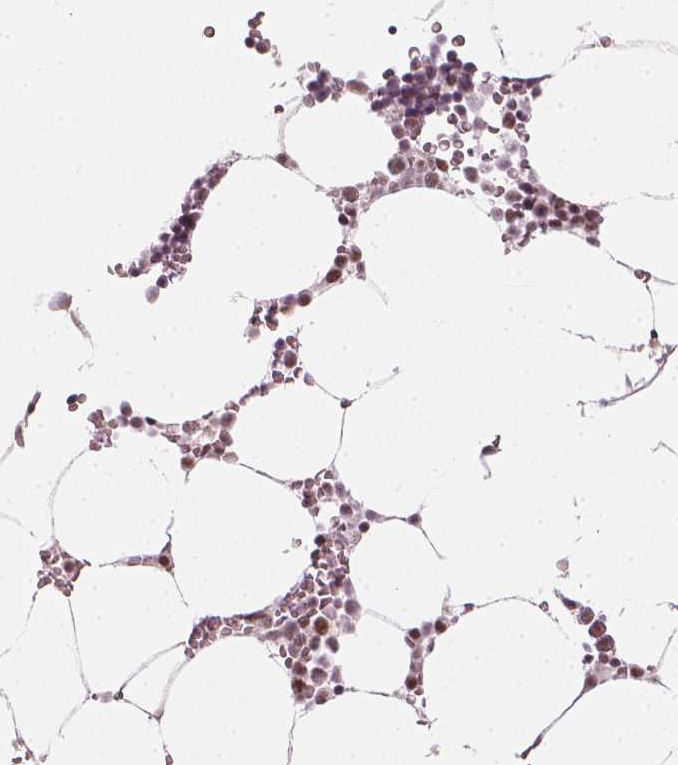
{"staining": {"intensity": "strong", "quantity": ">75%", "location": "nuclear"}, "tissue": "bone marrow", "cell_type": "Hematopoietic cells", "image_type": "normal", "snomed": [{"axis": "morphology", "description": "Normal tissue, NOS"}, {"axis": "topography", "description": "Bone marrow"}], "caption": "High-magnification brightfield microscopy of normal bone marrow stained with DAB (brown) and counterstained with hematoxylin (blue). hematopoietic cells exhibit strong nuclear positivity is present in about>75% of cells. The staining is performed using DAB brown chromogen to label protein expression. The nuclei are counter-stained blue using hematoxylin.", "gene": "ELF2", "patient": {"sex": "female", "age": 52}}